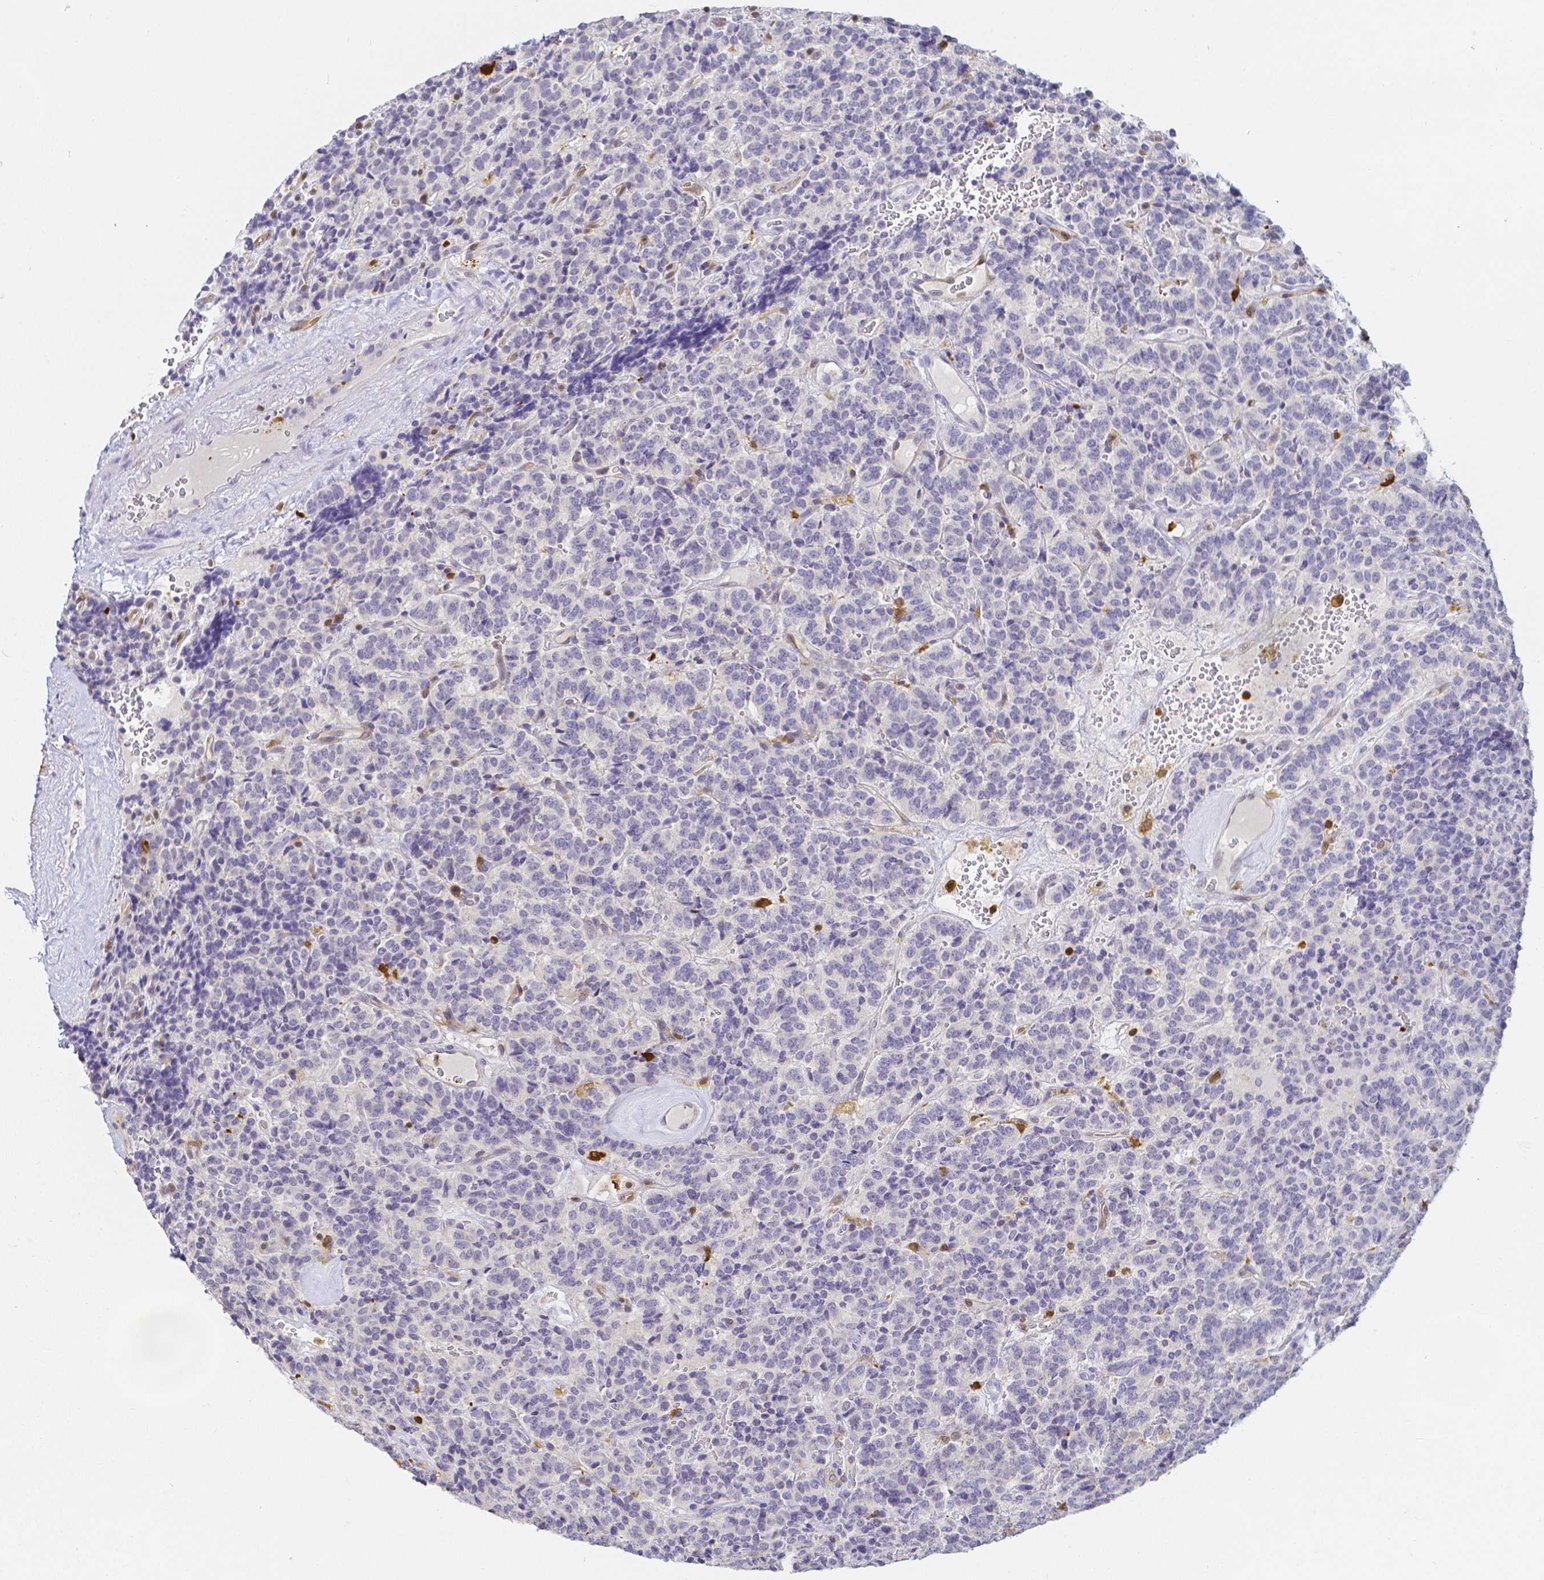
{"staining": {"intensity": "negative", "quantity": "none", "location": "none"}, "tissue": "carcinoid", "cell_type": "Tumor cells", "image_type": "cancer", "snomed": [{"axis": "morphology", "description": "Carcinoid, malignant, NOS"}, {"axis": "topography", "description": "Pancreas"}], "caption": "An IHC histopathology image of carcinoid is shown. There is no staining in tumor cells of carcinoid. Nuclei are stained in blue.", "gene": "COTL1", "patient": {"sex": "male", "age": 36}}